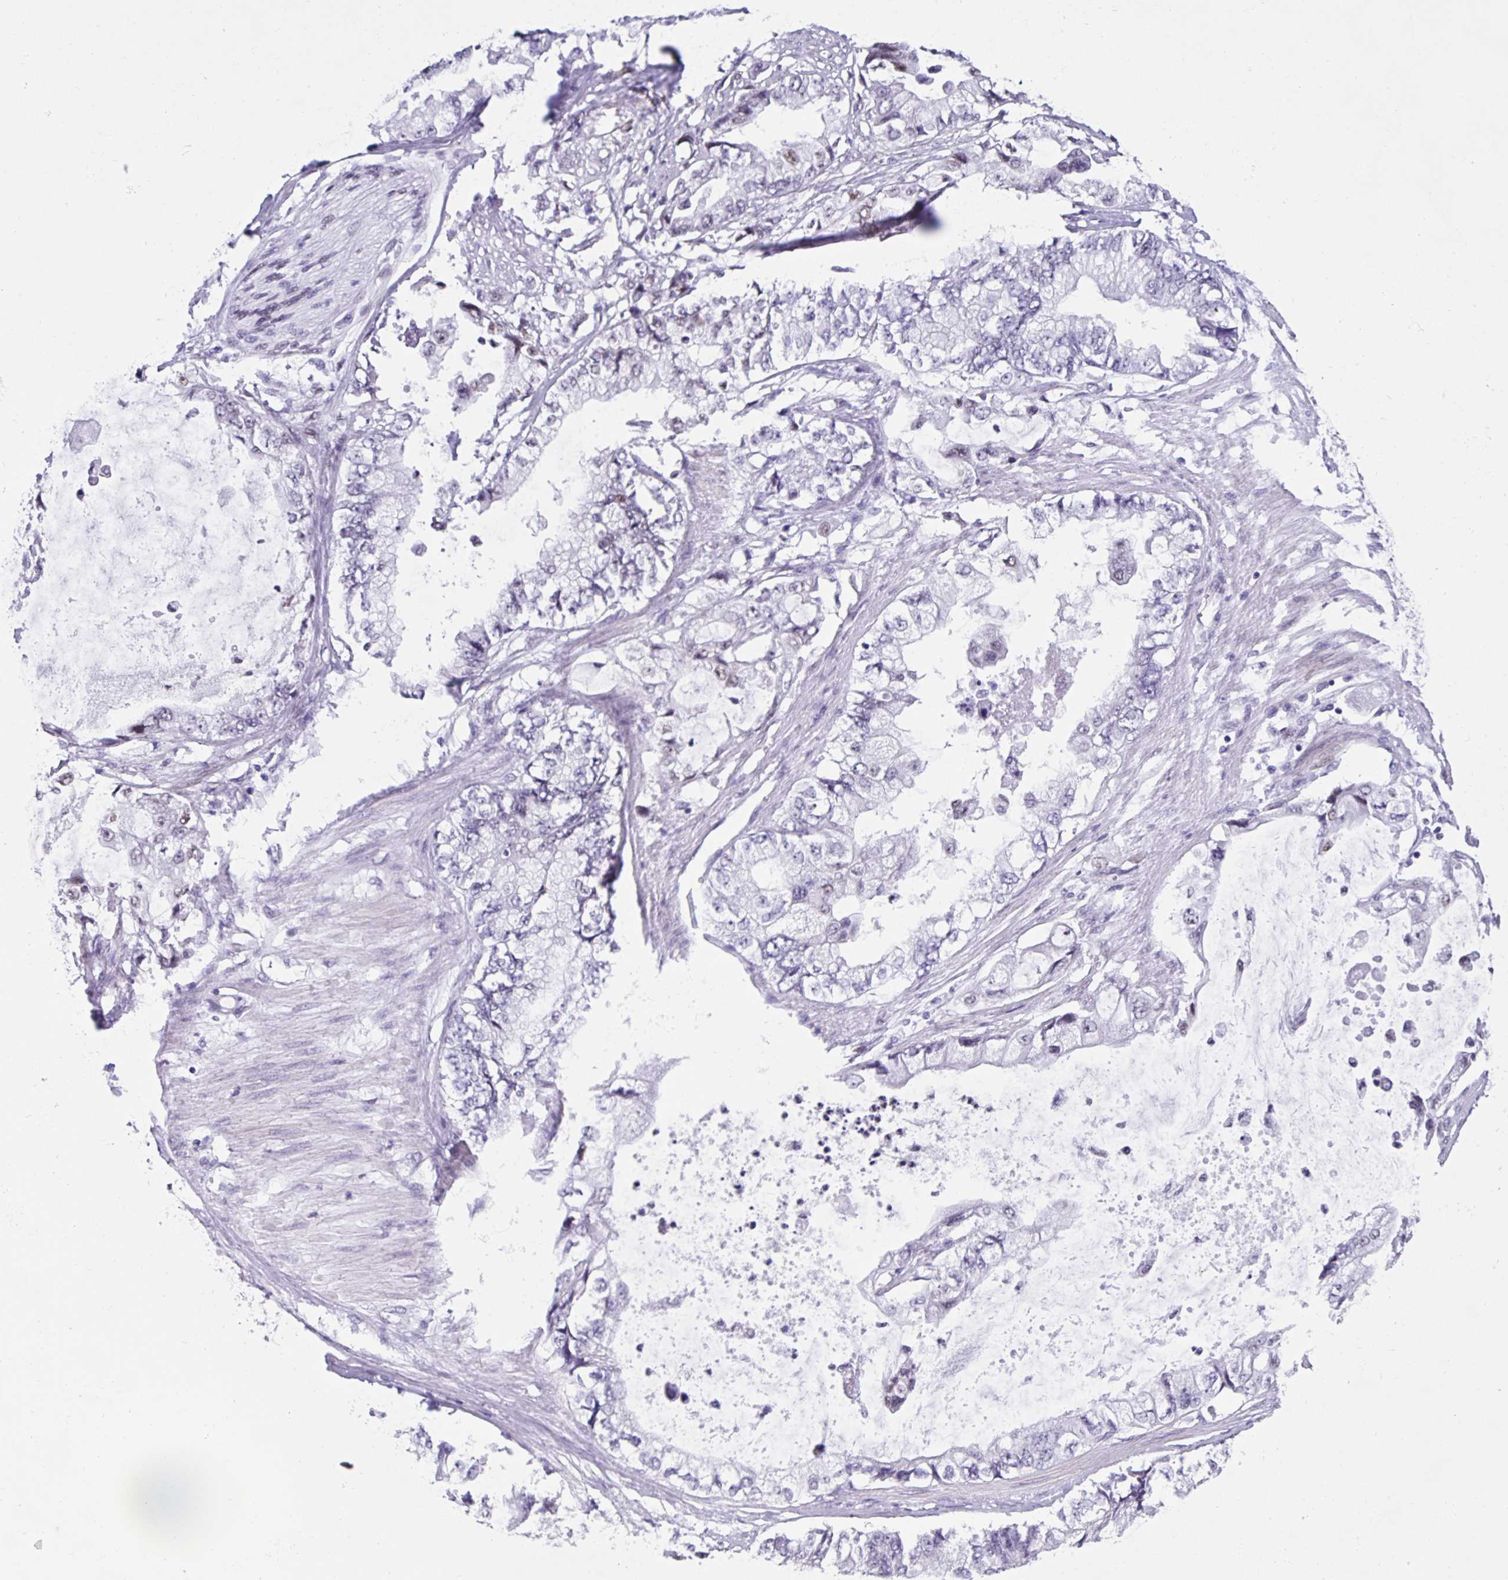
{"staining": {"intensity": "negative", "quantity": "none", "location": "none"}, "tissue": "stomach cancer", "cell_type": "Tumor cells", "image_type": "cancer", "snomed": [{"axis": "morphology", "description": "Adenocarcinoma, NOS"}, {"axis": "topography", "description": "Pancreas"}, {"axis": "topography", "description": "Stomach, upper"}, {"axis": "topography", "description": "Stomach"}], "caption": "This is an immunohistochemistry image of stomach cancer. There is no positivity in tumor cells.", "gene": "FOSL2", "patient": {"sex": "male", "age": 77}}